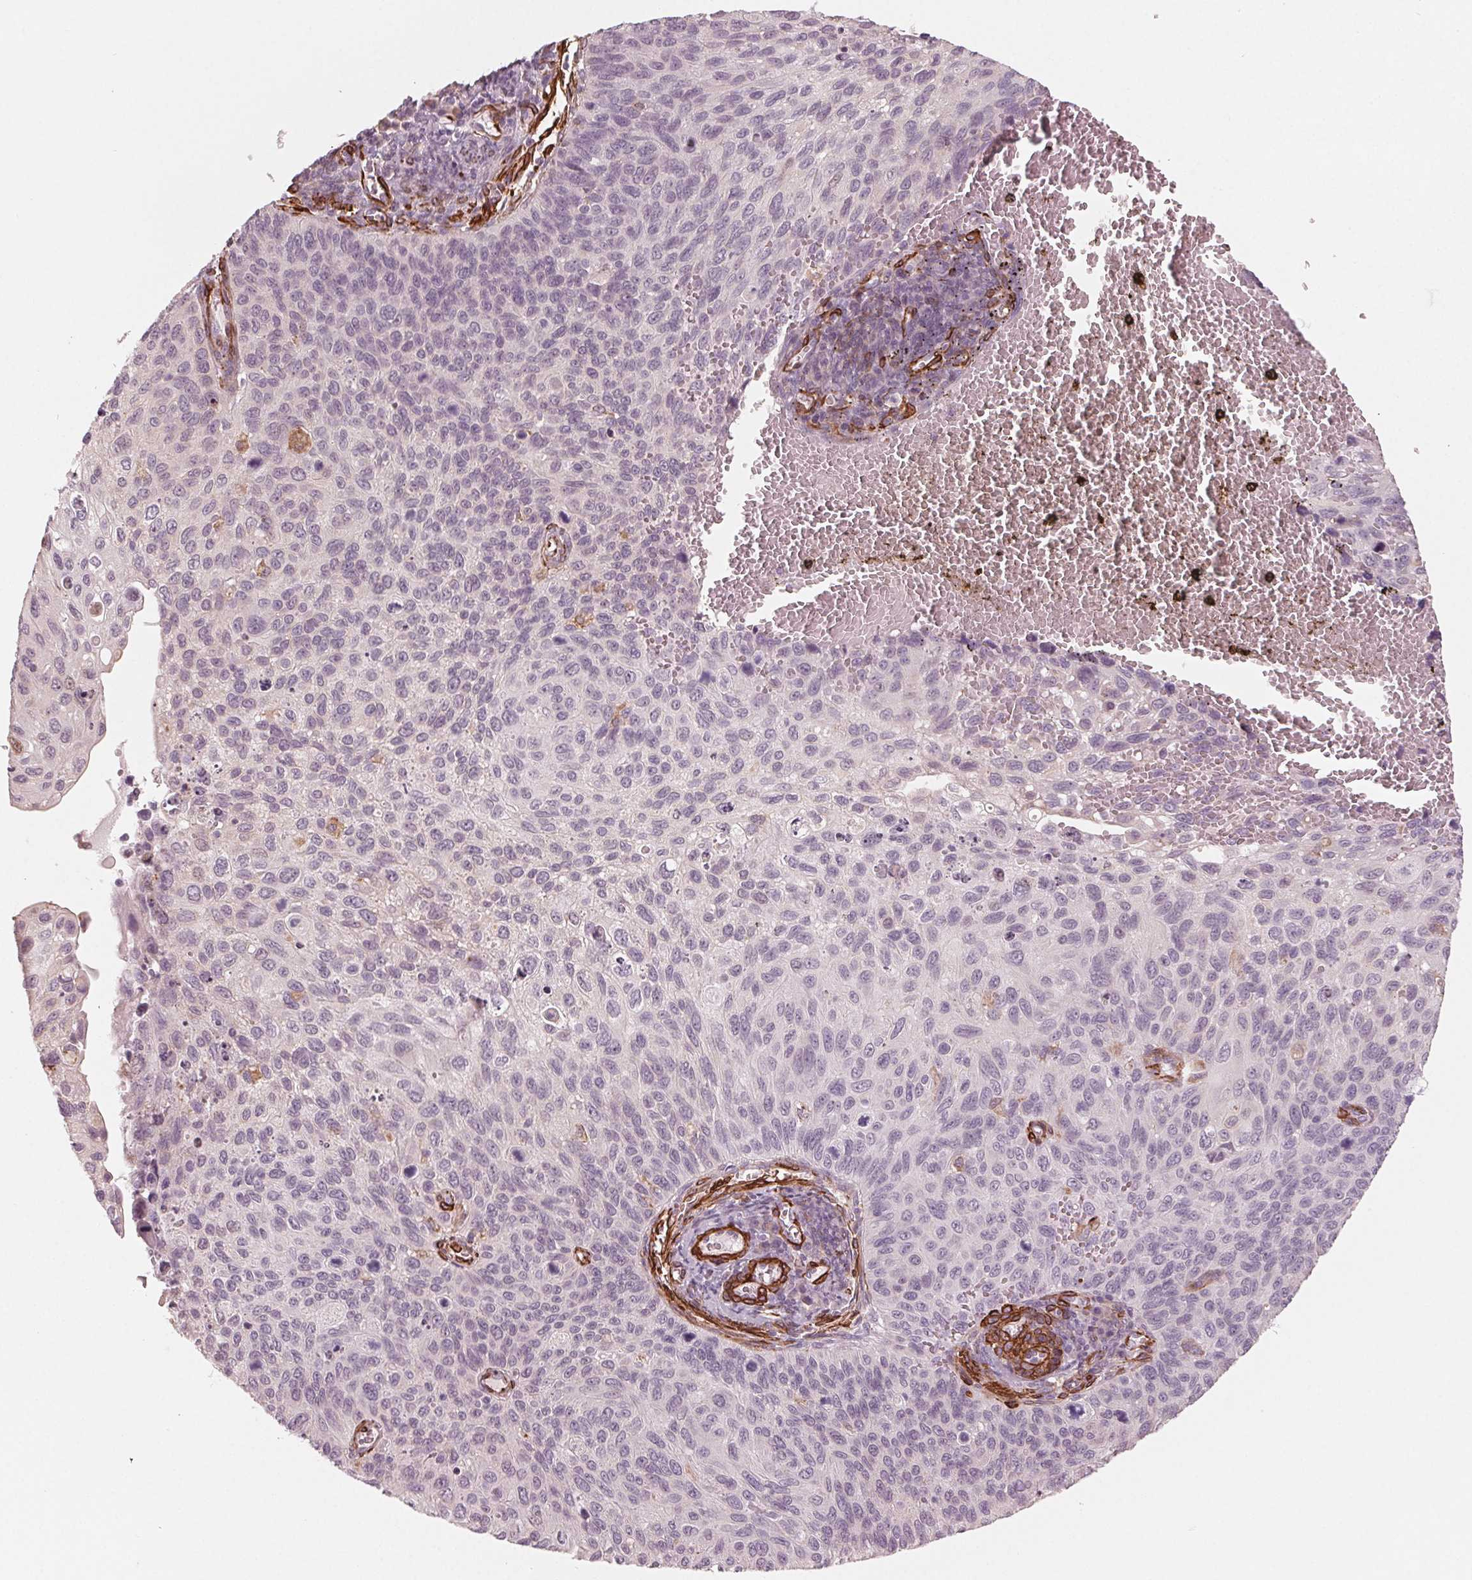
{"staining": {"intensity": "negative", "quantity": "none", "location": "none"}, "tissue": "cervical cancer", "cell_type": "Tumor cells", "image_type": "cancer", "snomed": [{"axis": "morphology", "description": "Squamous cell carcinoma, NOS"}, {"axis": "topography", "description": "Cervix"}], "caption": "High power microscopy histopathology image of an immunohistochemistry photomicrograph of cervical cancer (squamous cell carcinoma), revealing no significant expression in tumor cells.", "gene": "MIER3", "patient": {"sex": "female", "age": 70}}